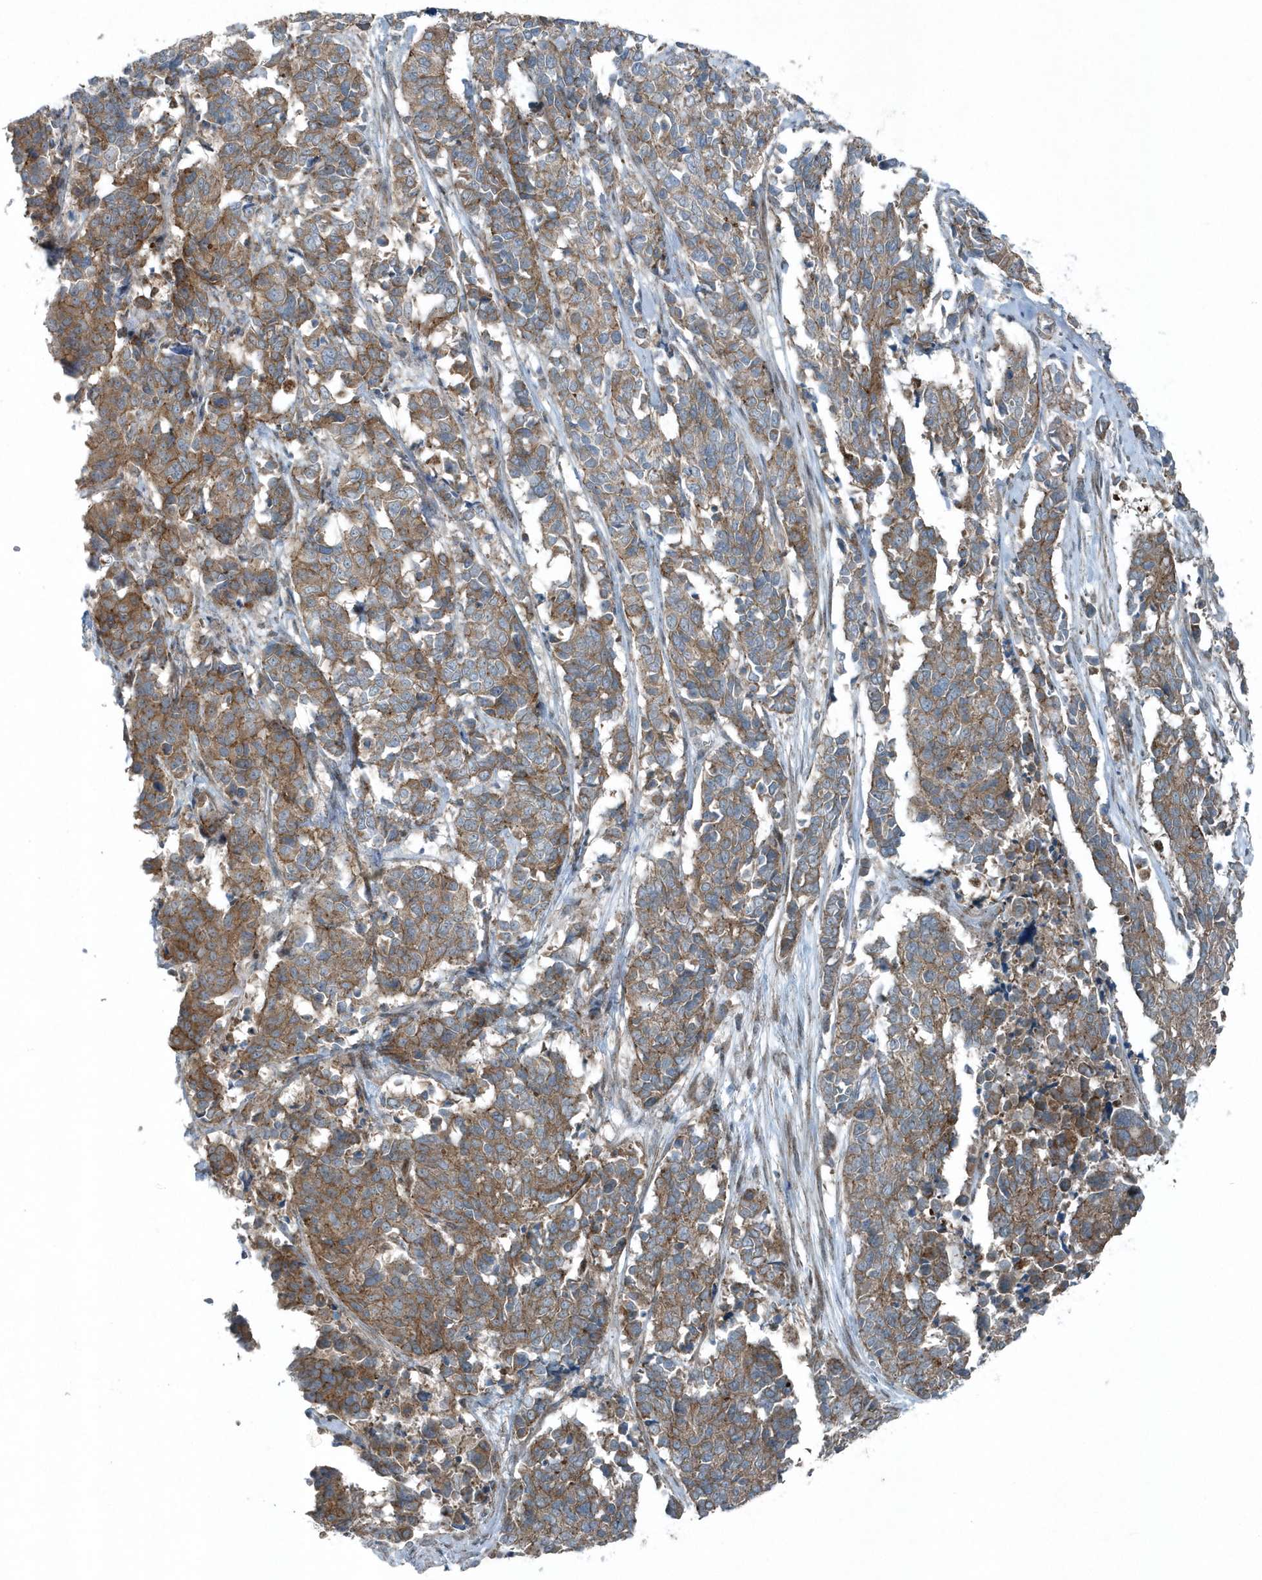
{"staining": {"intensity": "moderate", "quantity": ">75%", "location": "cytoplasmic/membranous"}, "tissue": "cervical cancer", "cell_type": "Tumor cells", "image_type": "cancer", "snomed": [{"axis": "morphology", "description": "Normal tissue, NOS"}, {"axis": "morphology", "description": "Squamous cell carcinoma, NOS"}, {"axis": "topography", "description": "Cervix"}], "caption": "IHC micrograph of neoplastic tissue: human cervical squamous cell carcinoma stained using IHC displays medium levels of moderate protein expression localized specifically in the cytoplasmic/membranous of tumor cells, appearing as a cytoplasmic/membranous brown color.", "gene": "GCC2", "patient": {"sex": "female", "age": 35}}